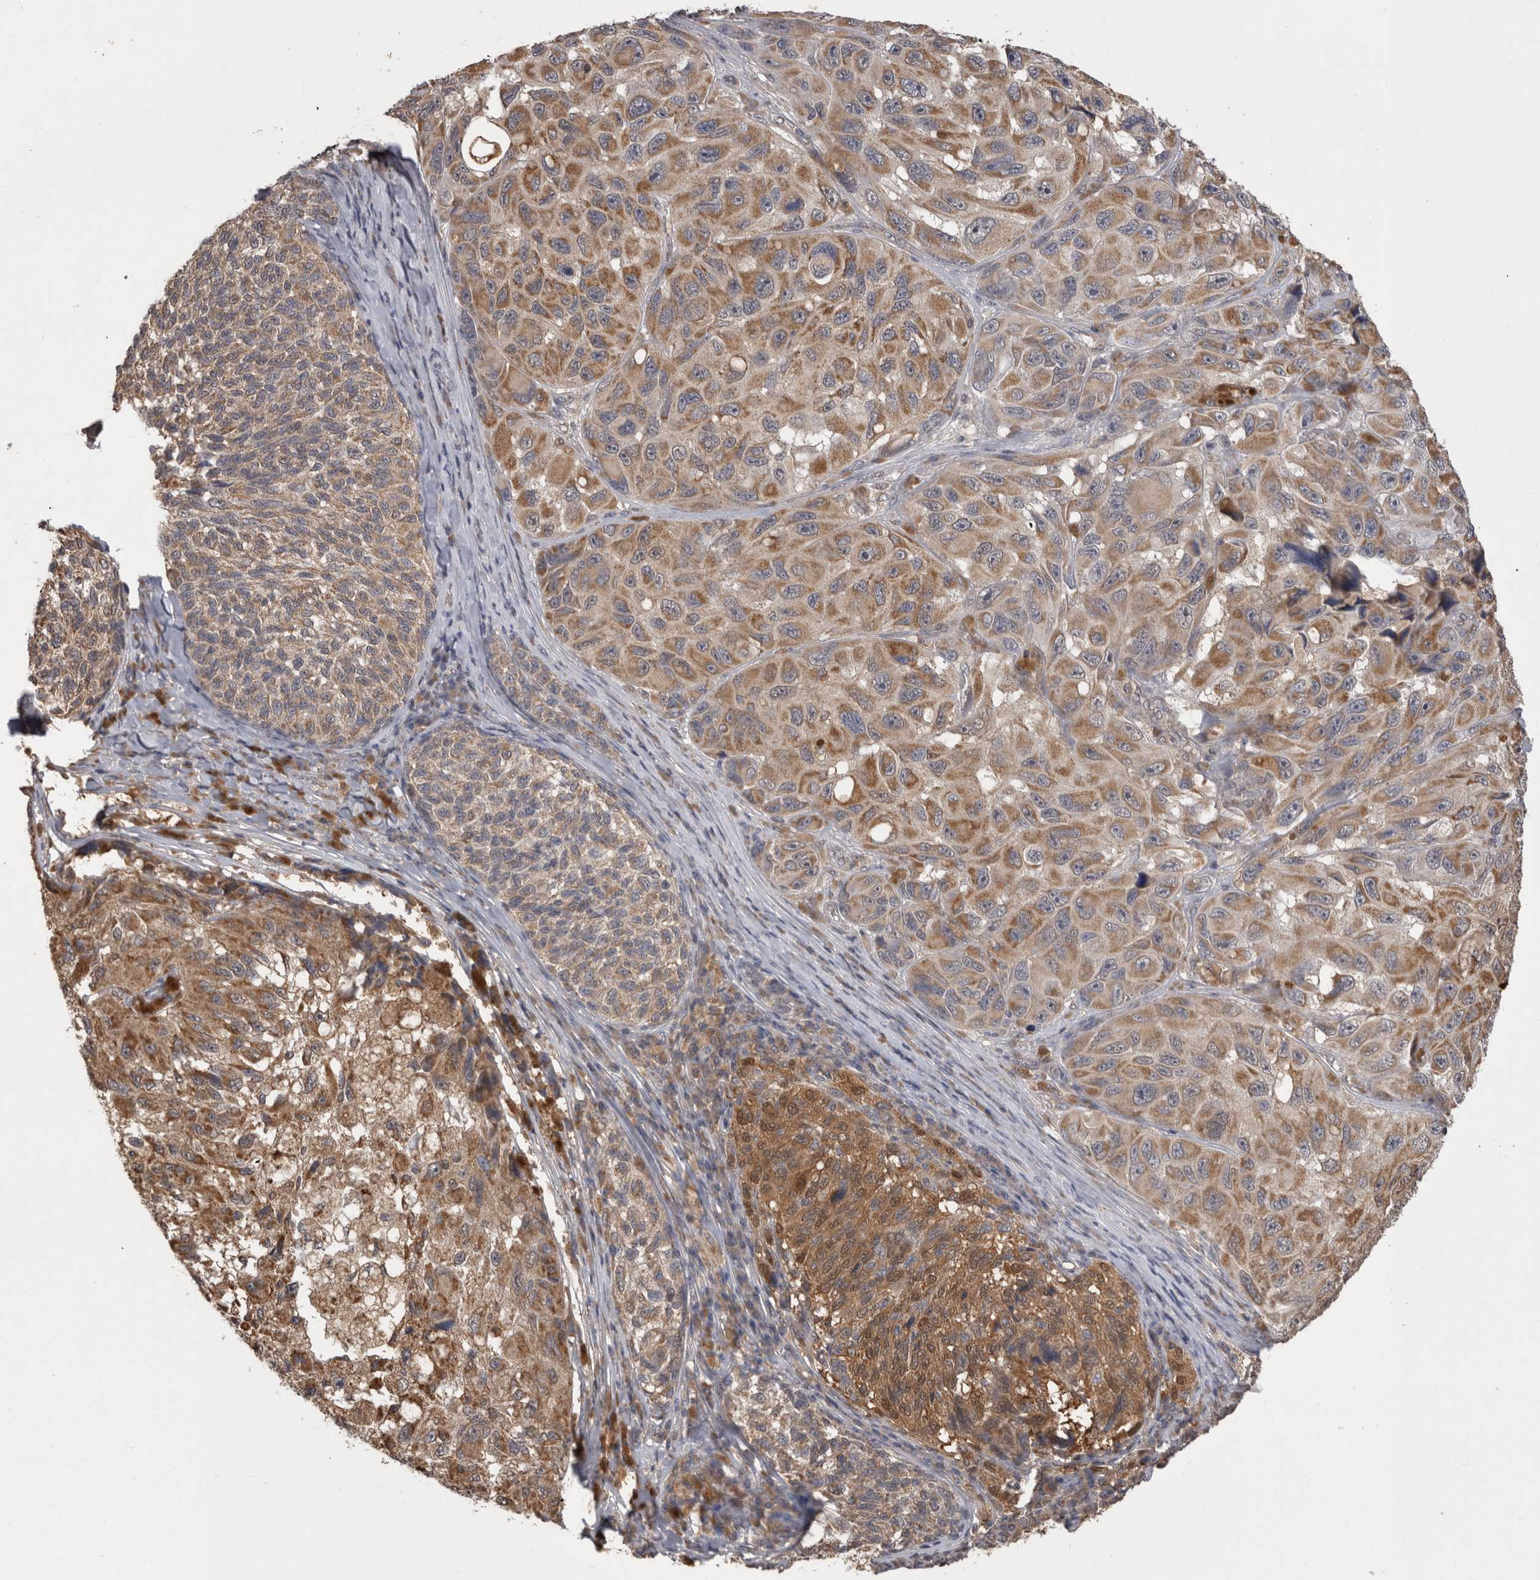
{"staining": {"intensity": "moderate", "quantity": ">75%", "location": "cytoplasmic/membranous"}, "tissue": "melanoma", "cell_type": "Tumor cells", "image_type": "cancer", "snomed": [{"axis": "morphology", "description": "Malignant melanoma, NOS"}, {"axis": "topography", "description": "Skin"}], "caption": "A brown stain shows moderate cytoplasmic/membranous staining of a protein in human melanoma tumor cells.", "gene": "PREP", "patient": {"sex": "female", "age": 73}}